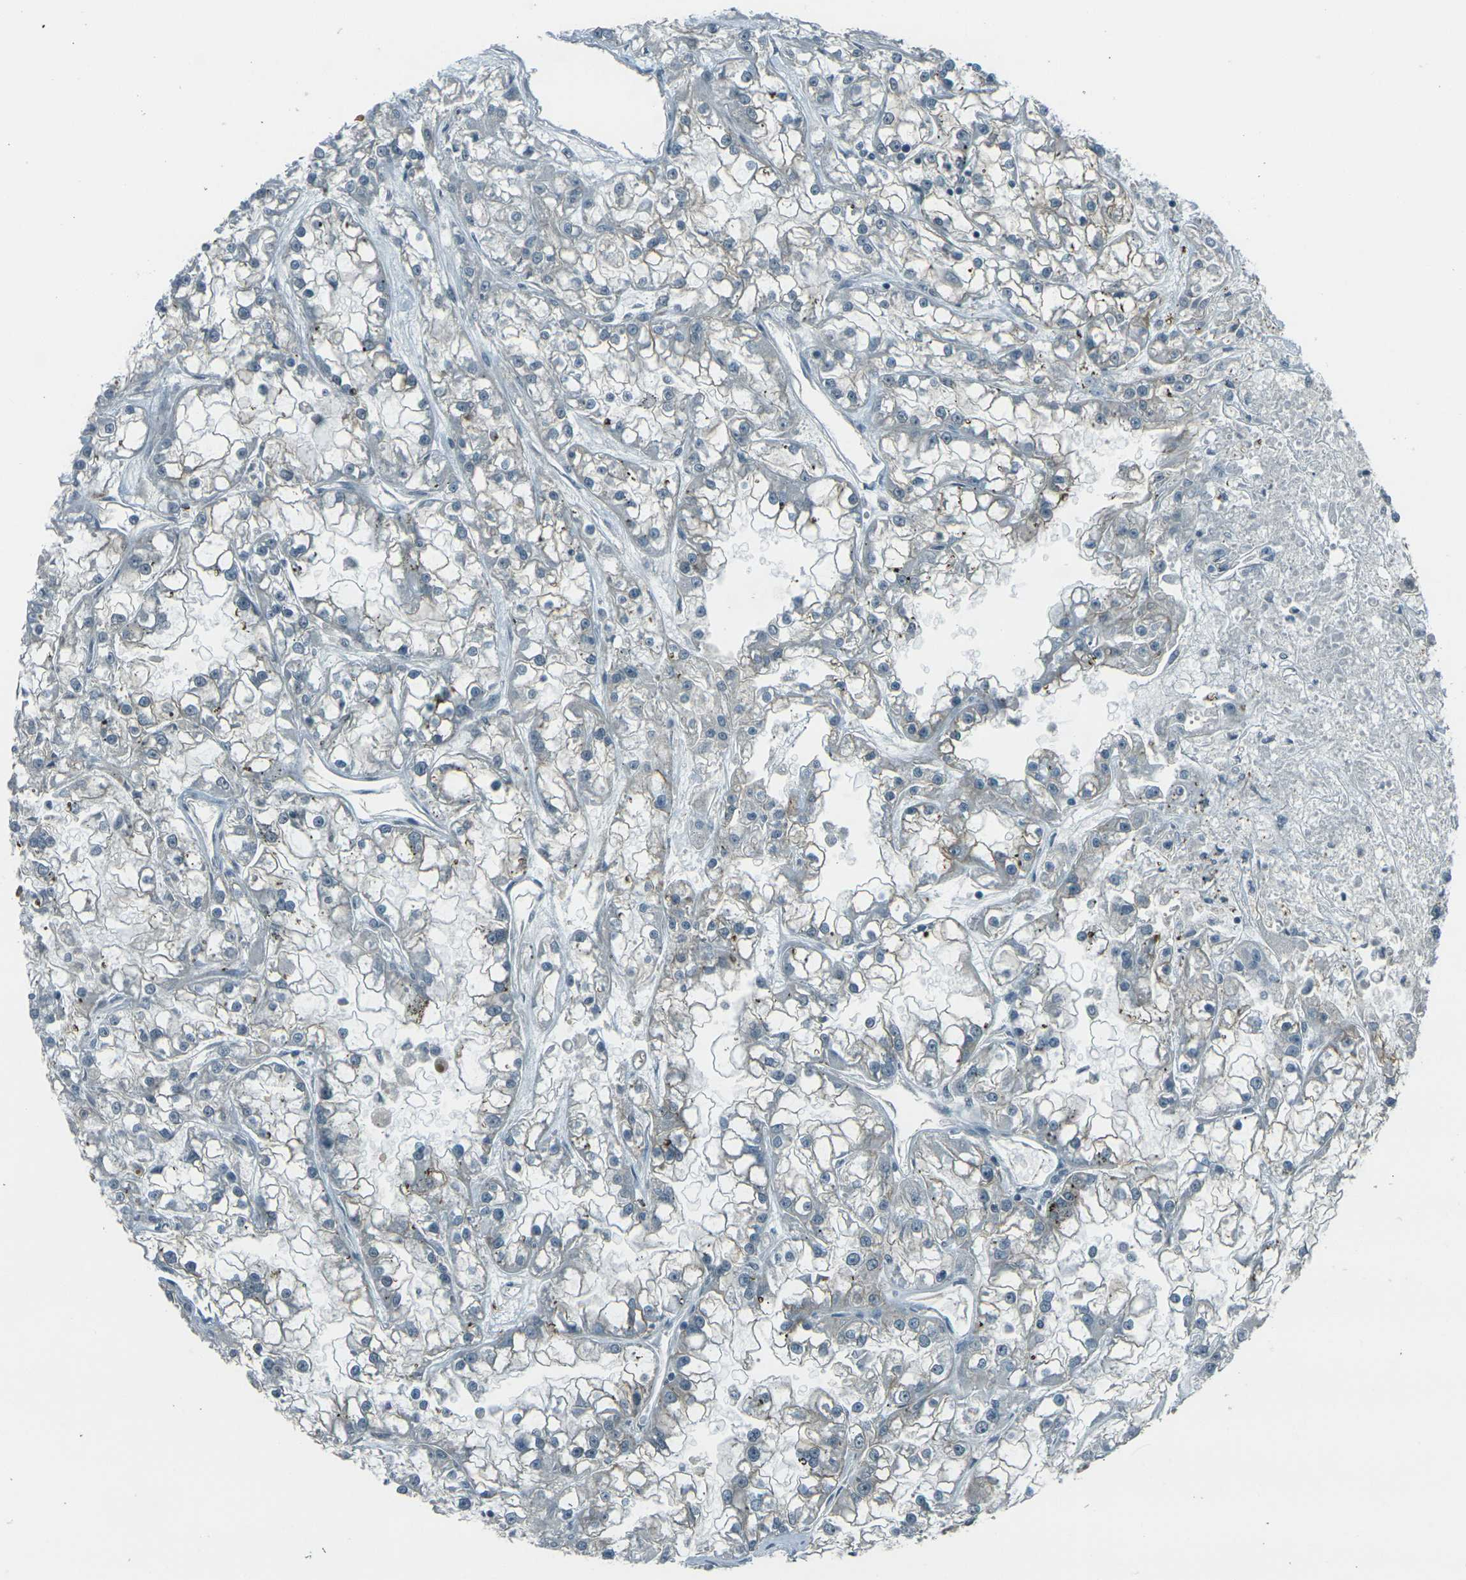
{"staining": {"intensity": "weak", "quantity": "<25%", "location": "cytoplasmic/membranous"}, "tissue": "renal cancer", "cell_type": "Tumor cells", "image_type": "cancer", "snomed": [{"axis": "morphology", "description": "Adenocarcinoma, NOS"}, {"axis": "topography", "description": "Kidney"}], "caption": "IHC histopathology image of neoplastic tissue: human adenocarcinoma (renal) stained with DAB reveals no significant protein positivity in tumor cells.", "gene": "GPR19", "patient": {"sex": "female", "age": 52}}